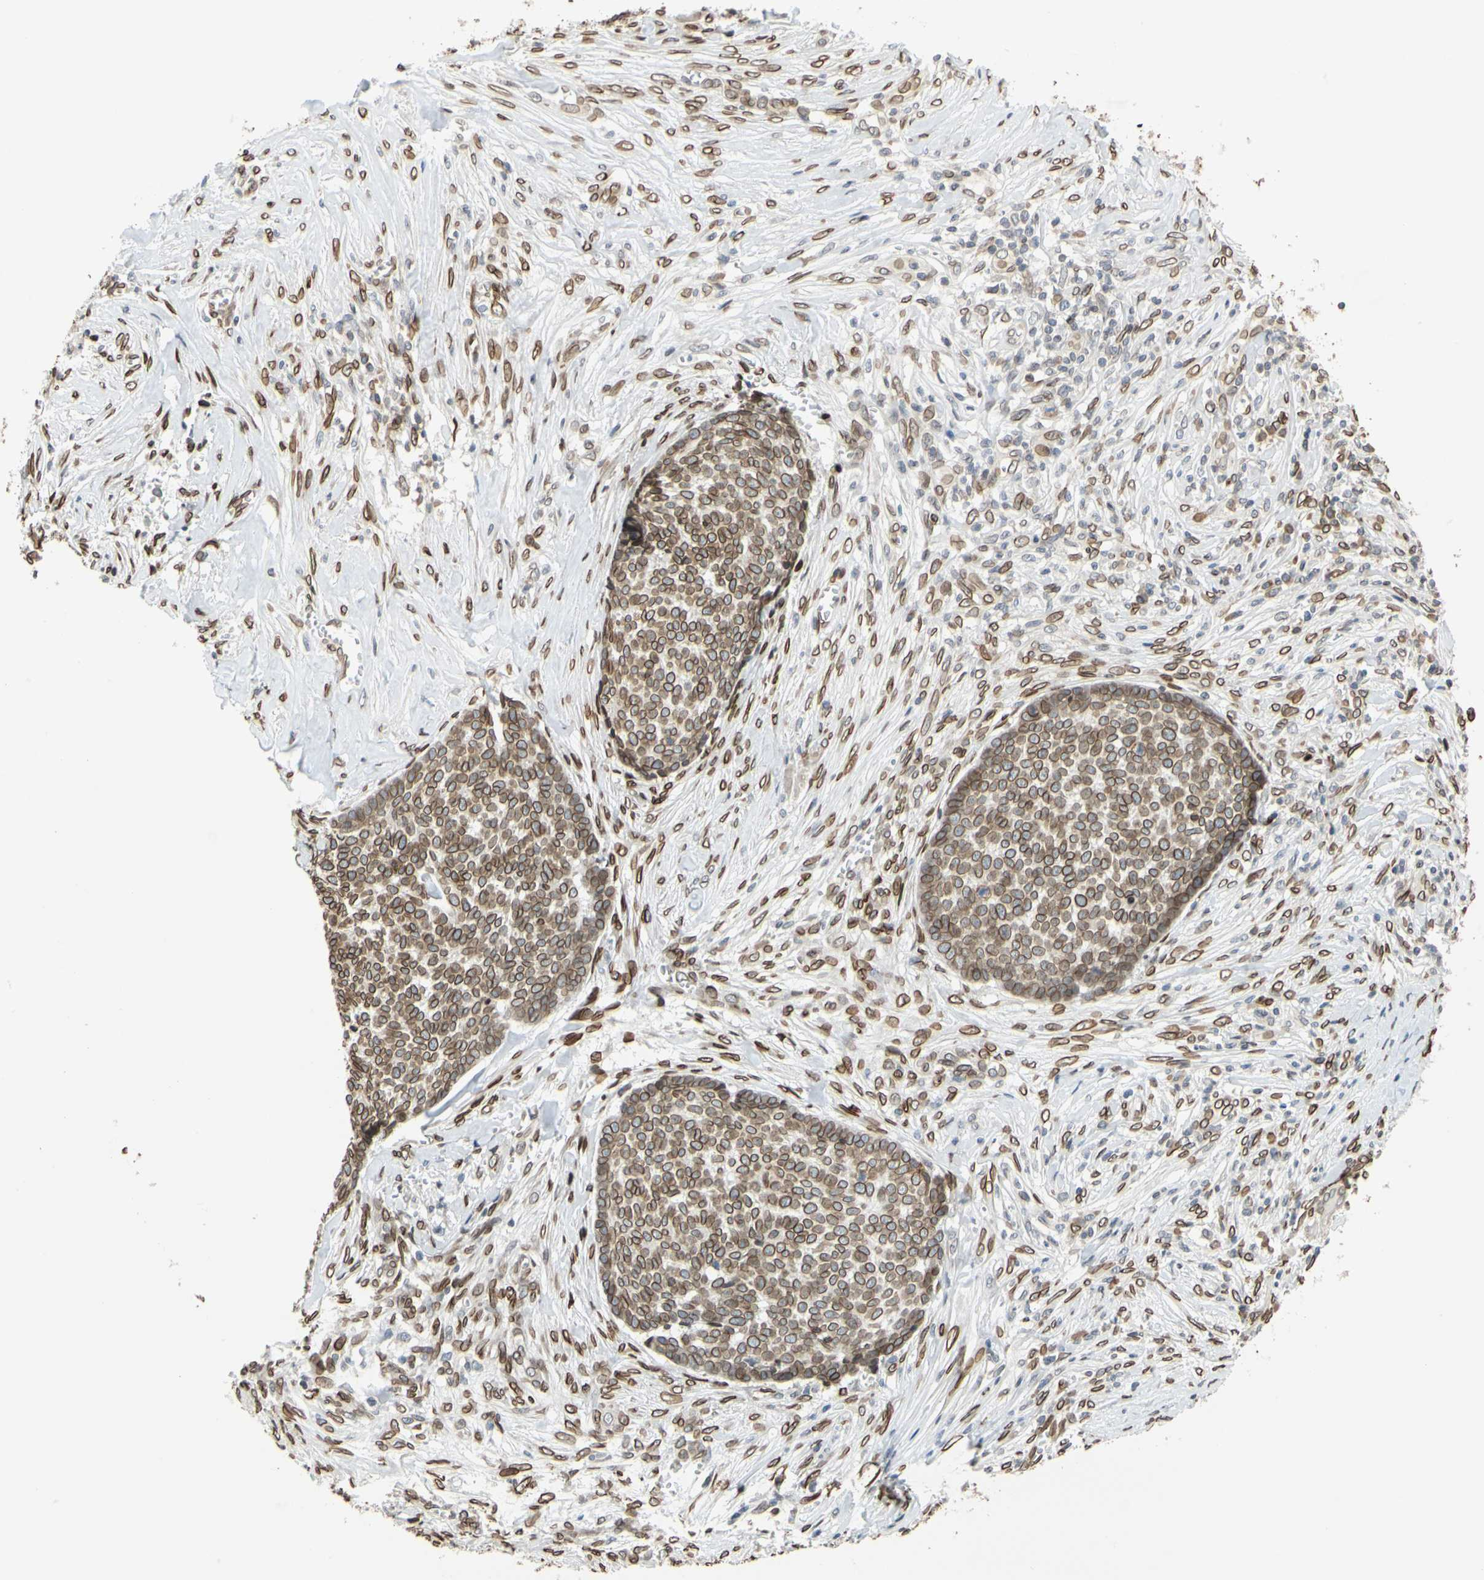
{"staining": {"intensity": "strong", "quantity": ">75%", "location": "cytoplasmic/membranous,nuclear"}, "tissue": "skin cancer", "cell_type": "Tumor cells", "image_type": "cancer", "snomed": [{"axis": "morphology", "description": "Basal cell carcinoma"}, {"axis": "topography", "description": "Skin"}], "caption": "High-magnification brightfield microscopy of skin cancer (basal cell carcinoma) stained with DAB (3,3'-diaminobenzidine) (brown) and counterstained with hematoxylin (blue). tumor cells exhibit strong cytoplasmic/membranous and nuclear positivity is seen in about>75% of cells.", "gene": "SUN1", "patient": {"sex": "male", "age": 84}}